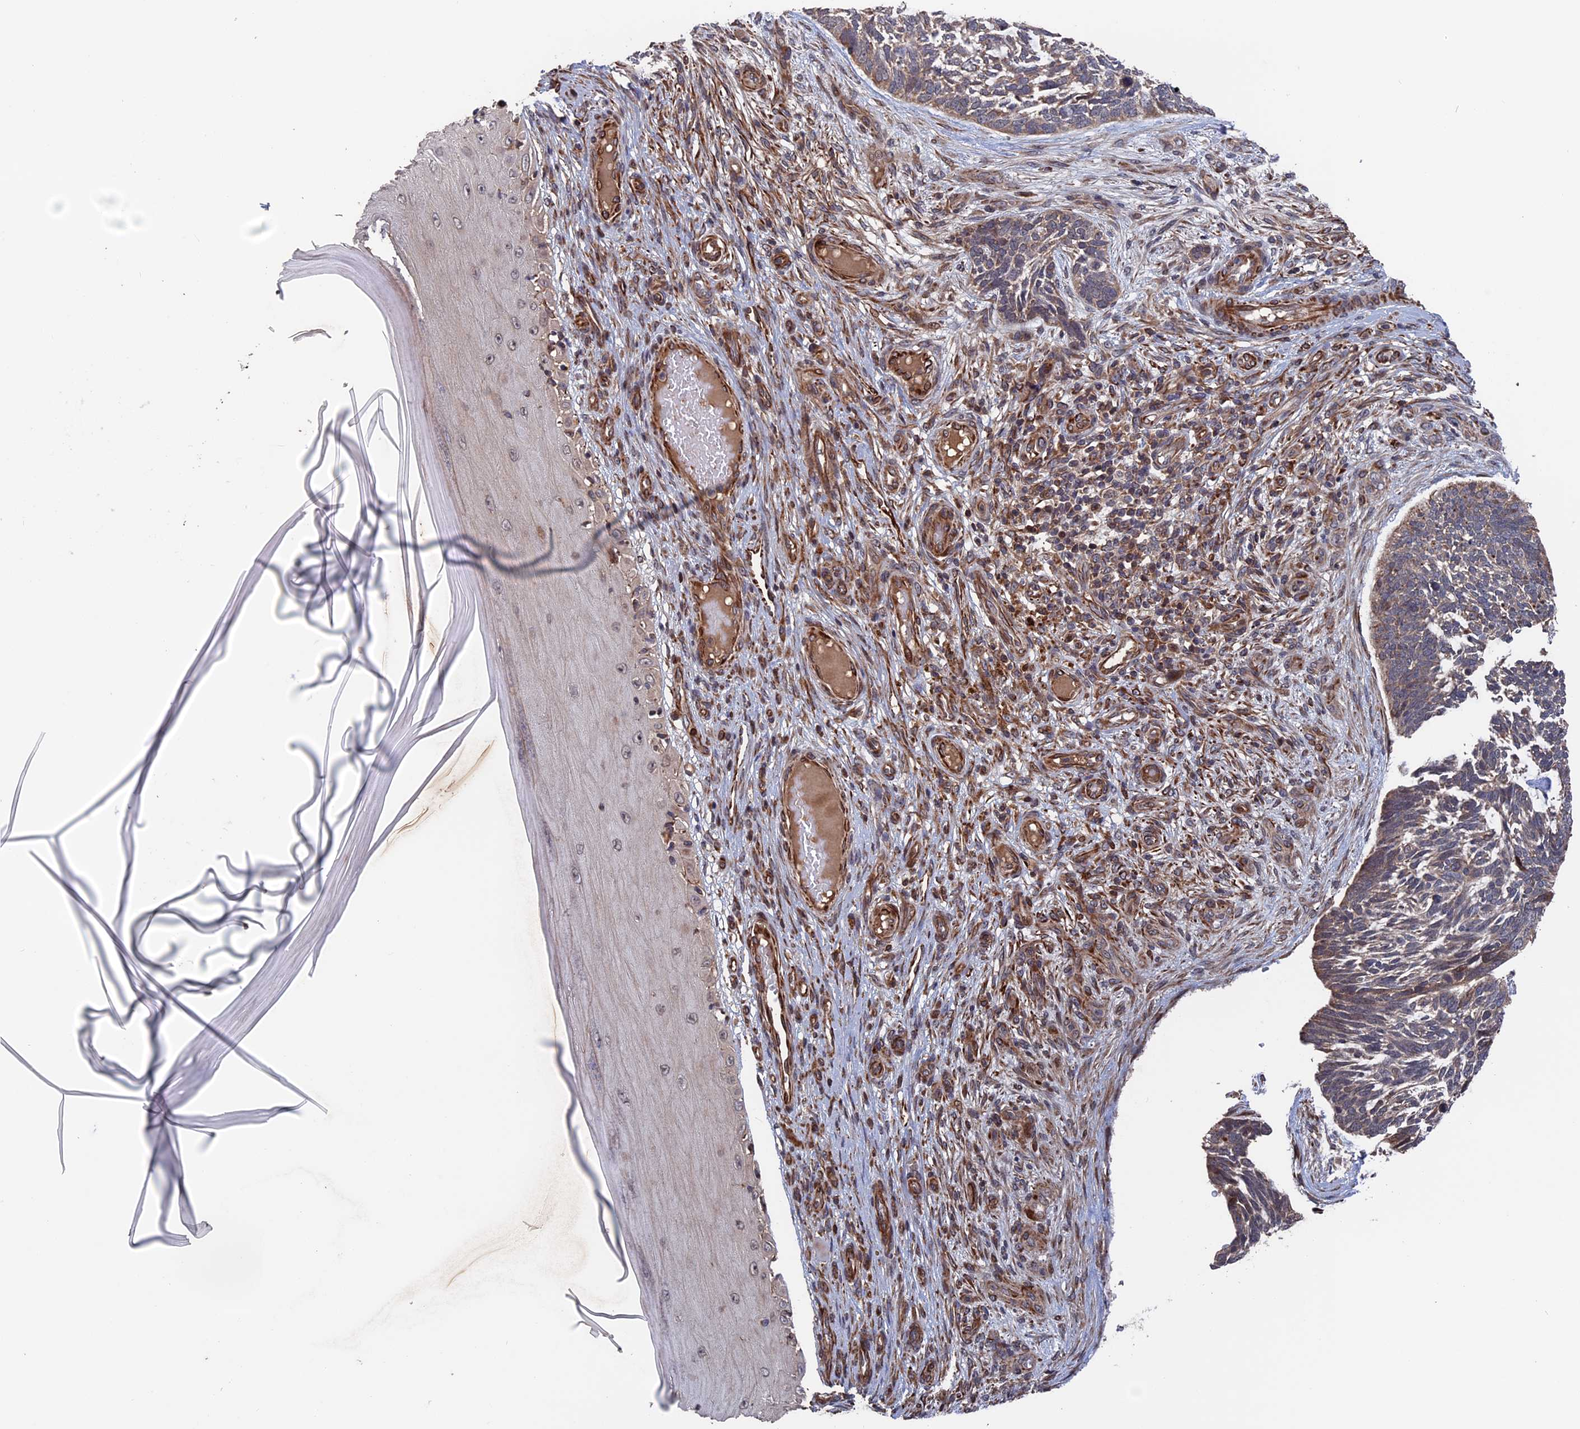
{"staining": {"intensity": "weak", "quantity": "25%-75%", "location": "cytoplasmic/membranous"}, "tissue": "skin cancer", "cell_type": "Tumor cells", "image_type": "cancer", "snomed": [{"axis": "morphology", "description": "Basal cell carcinoma"}, {"axis": "topography", "description": "Skin"}], "caption": "Skin basal cell carcinoma was stained to show a protein in brown. There is low levels of weak cytoplasmic/membranous expression in approximately 25%-75% of tumor cells. (Brightfield microscopy of DAB IHC at high magnification).", "gene": "PLA2G15", "patient": {"sex": "male", "age": 88}}